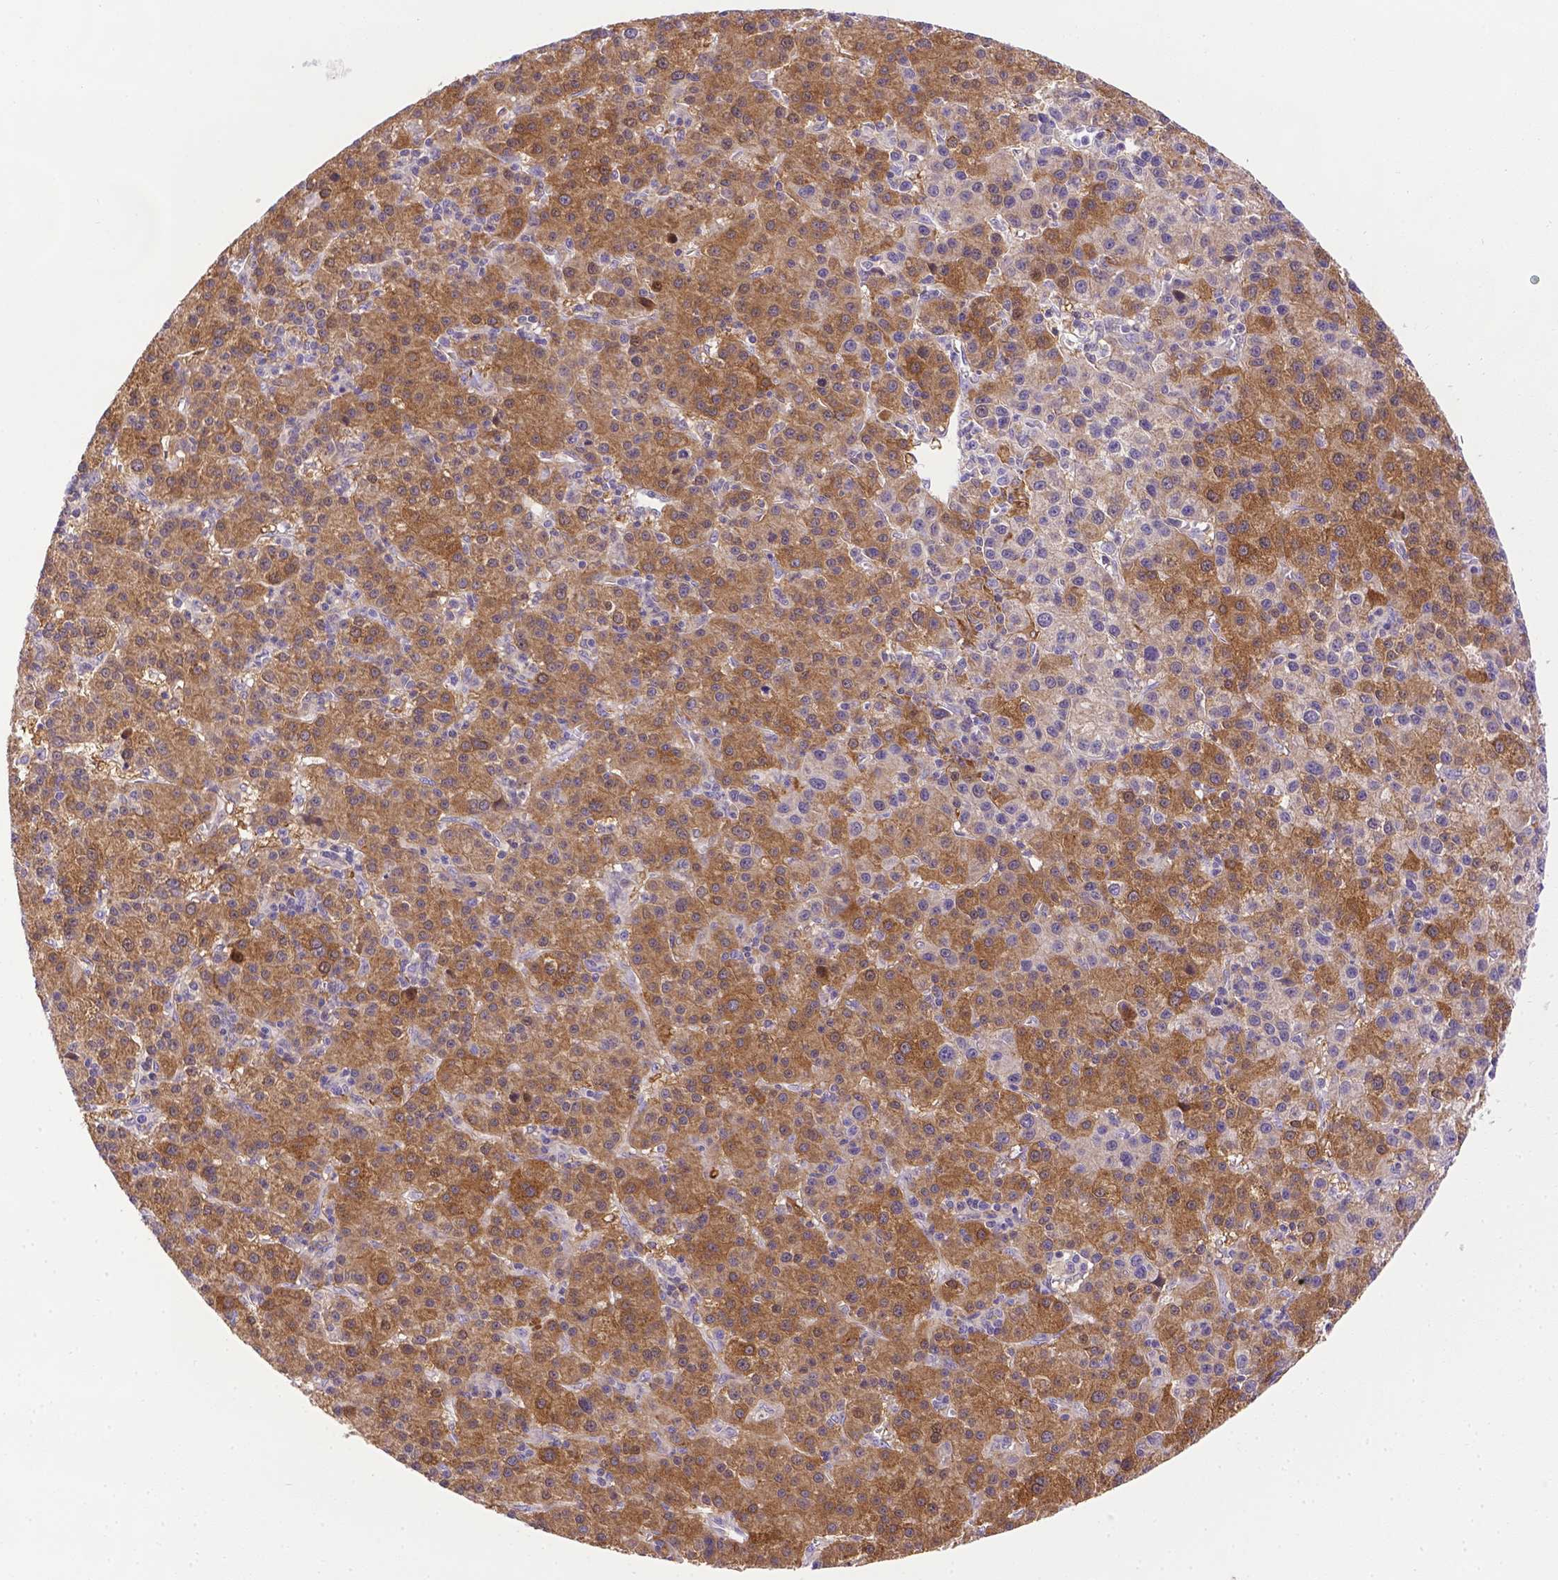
{"staining": {"intensity": "moderate", "quantity": ">75%", "location": "cytoplasmic/membranous"}, "tissue": "liver cancer", "cell_type": "Tumor cells", "image_type": "cancer", "snomed": [{"axis": "morphology", "description": "Carcinoma, Hepatocellular, NOS"}, {"axis": "topography", "description": "Liver"}], "caption": "This micrograph exhibits immunohistochemistry (IHC) staining of human liver cancer (hepatocellular carcinoma), with medium moderate cytoplasmic/membranous positivity in about >75% of tumor cells.", "gene": "TM4SF18", "patient": {"sex": "female", "age": 60}}